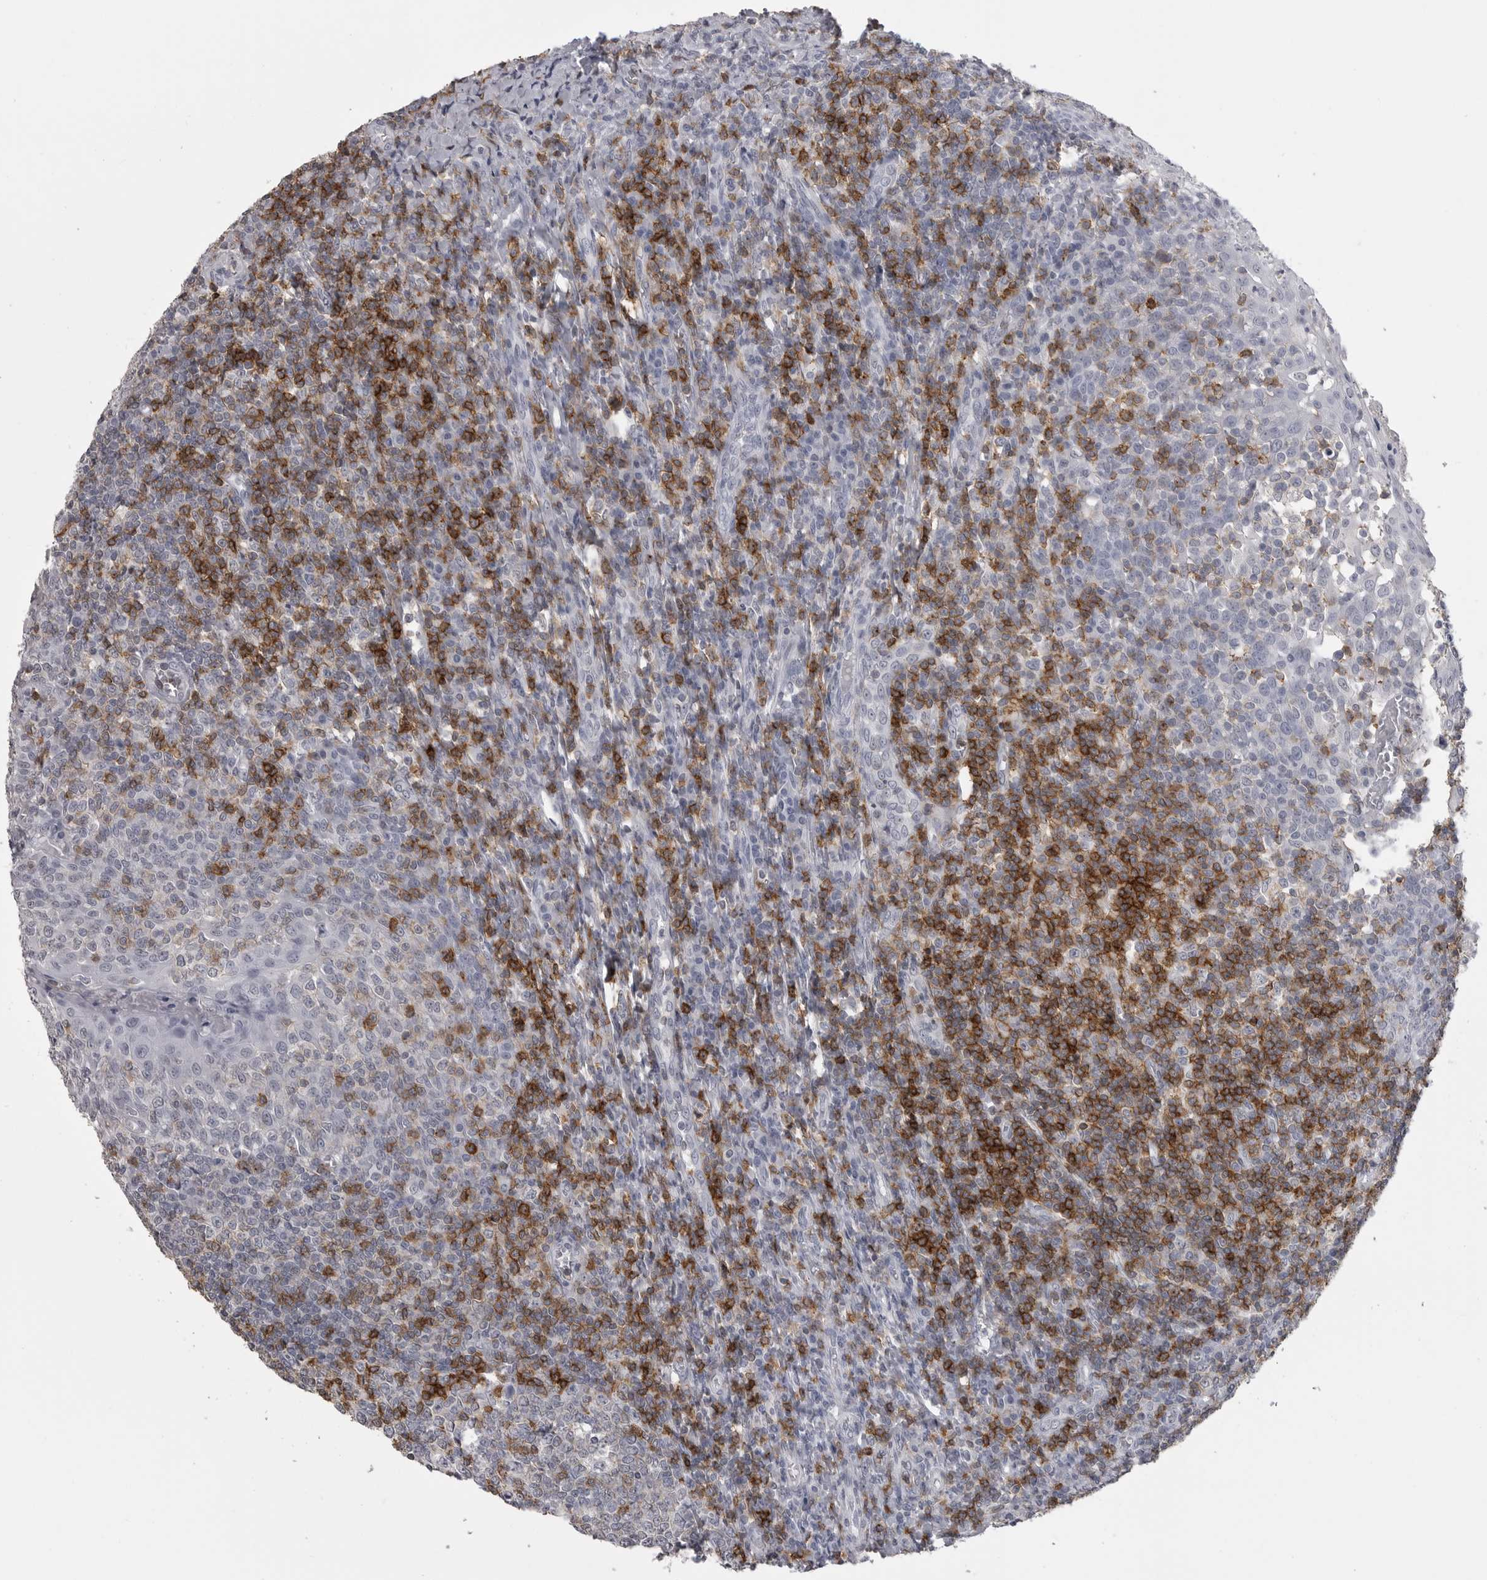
{"staining": {"intensity": "strong", "quantity": "25%-75%", "location": "cytoplasmic/membranous"}, "tissue": "tonsil", "cell_type": "Germinal center cells", "image_type": "normal", "snomed": [{"axis": "morphology", "description": "Normal tissue, NOS"}, {"axis": "topography", "description": "Tonsil"}], "caption": "Immunohistochemical staining of unremarkable human tonsil displays high levels of strong cytoplasmic/membranous positivity in approximately 25%-75% of germinal center cells.", "gene": "ITGAL", "patient": {"sex": "female", "age": 19}}